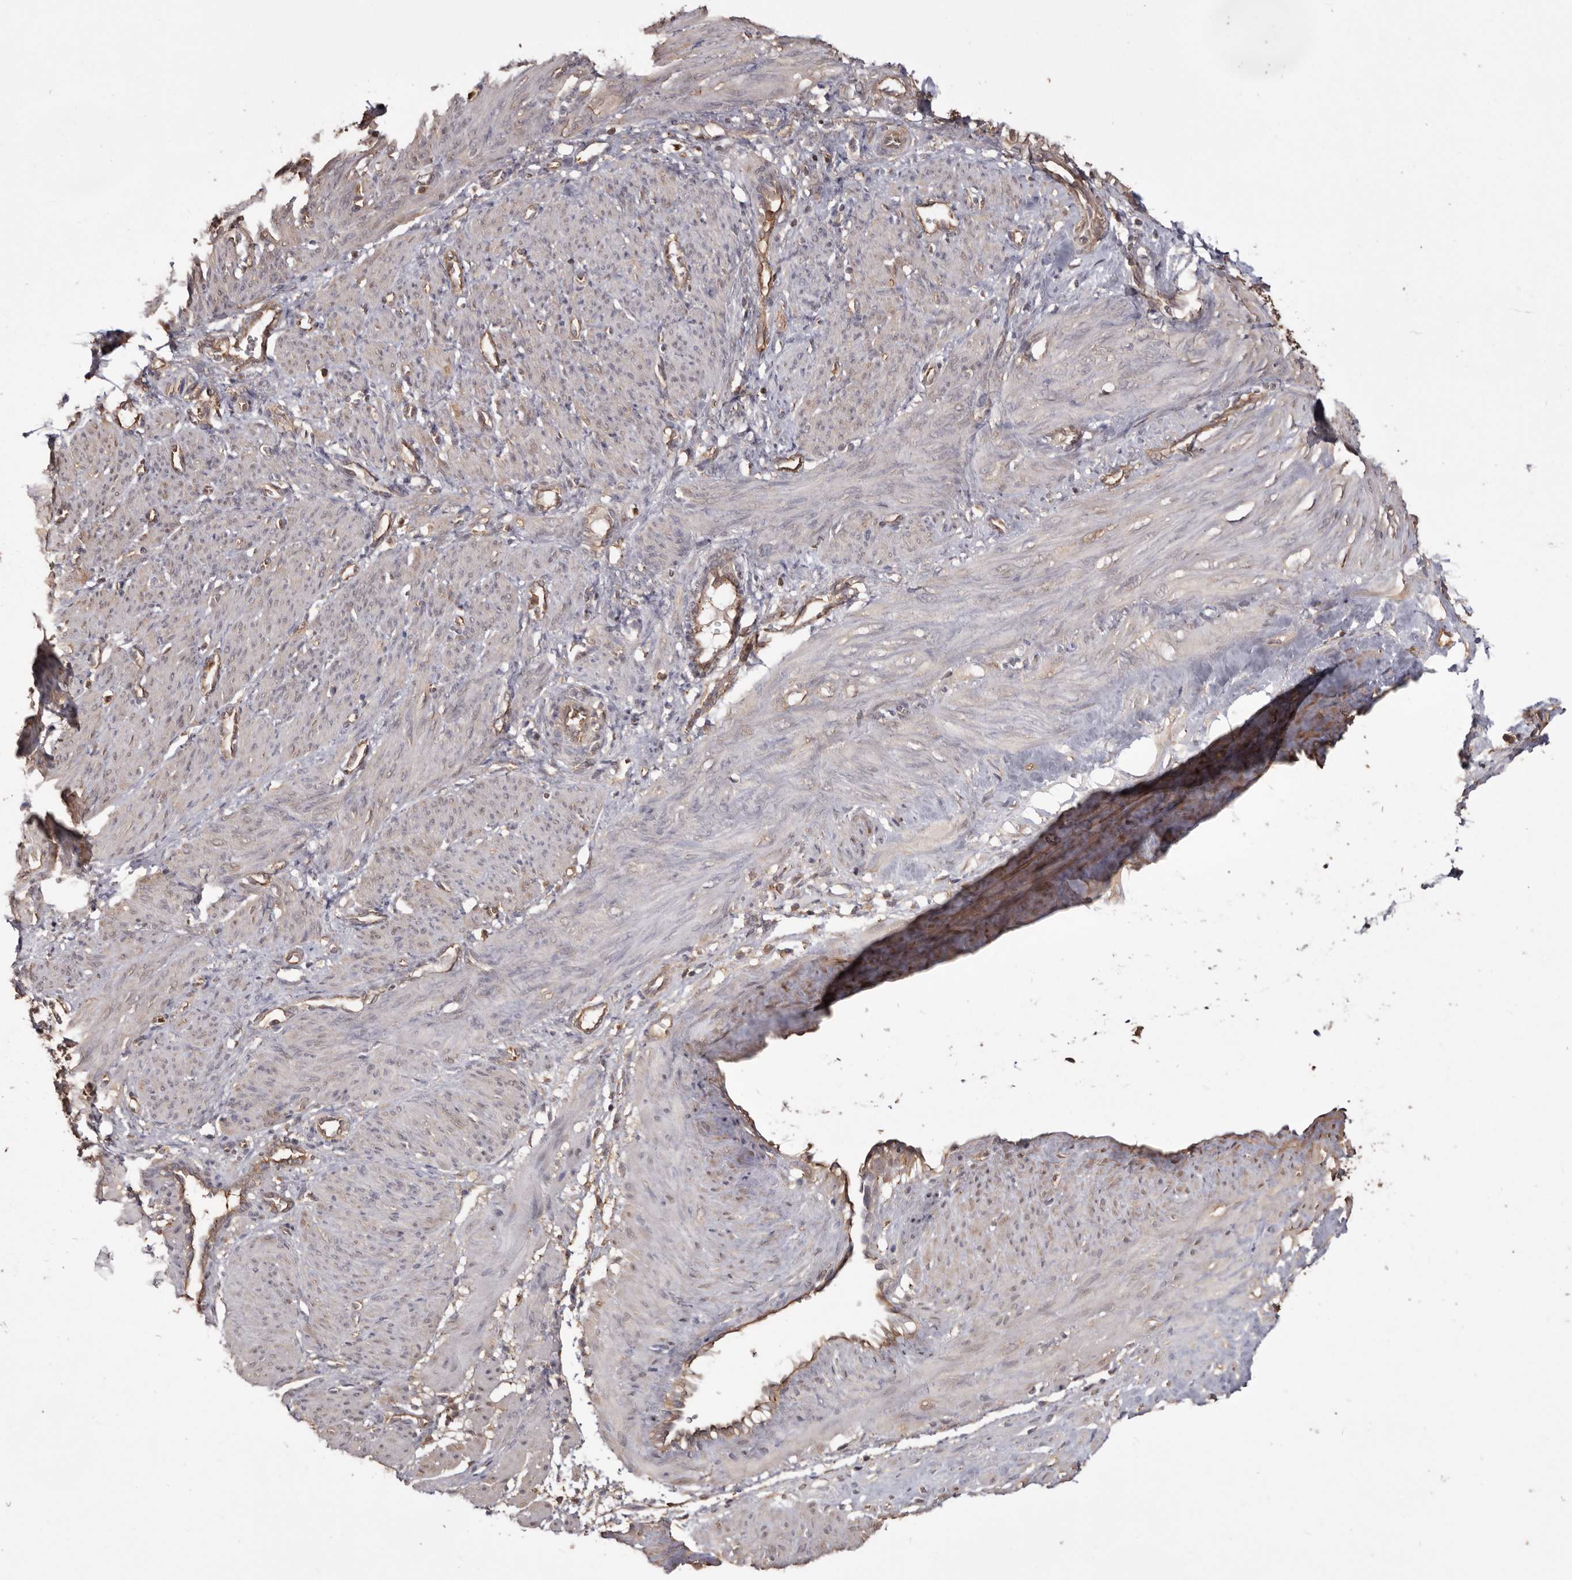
{"staining": {"intensity": "weak", "quantity": "<25%", "location": "cytoplasmic/membranous"}, "tissue": "smooth muscle", "cell_type": "Smooth muscle cells", "image_type": "normal", "snomed": [{"axis": "morphology", "description": "Normal tissue, NOS"}, {"axis": "topography", "description": "Endometrium"}], "caption": "IHC of benign smooth muscle reveals no staining in smooth muscle cells.", "gene": "PKM", "patient": {"sex": "female", "age": 33}}